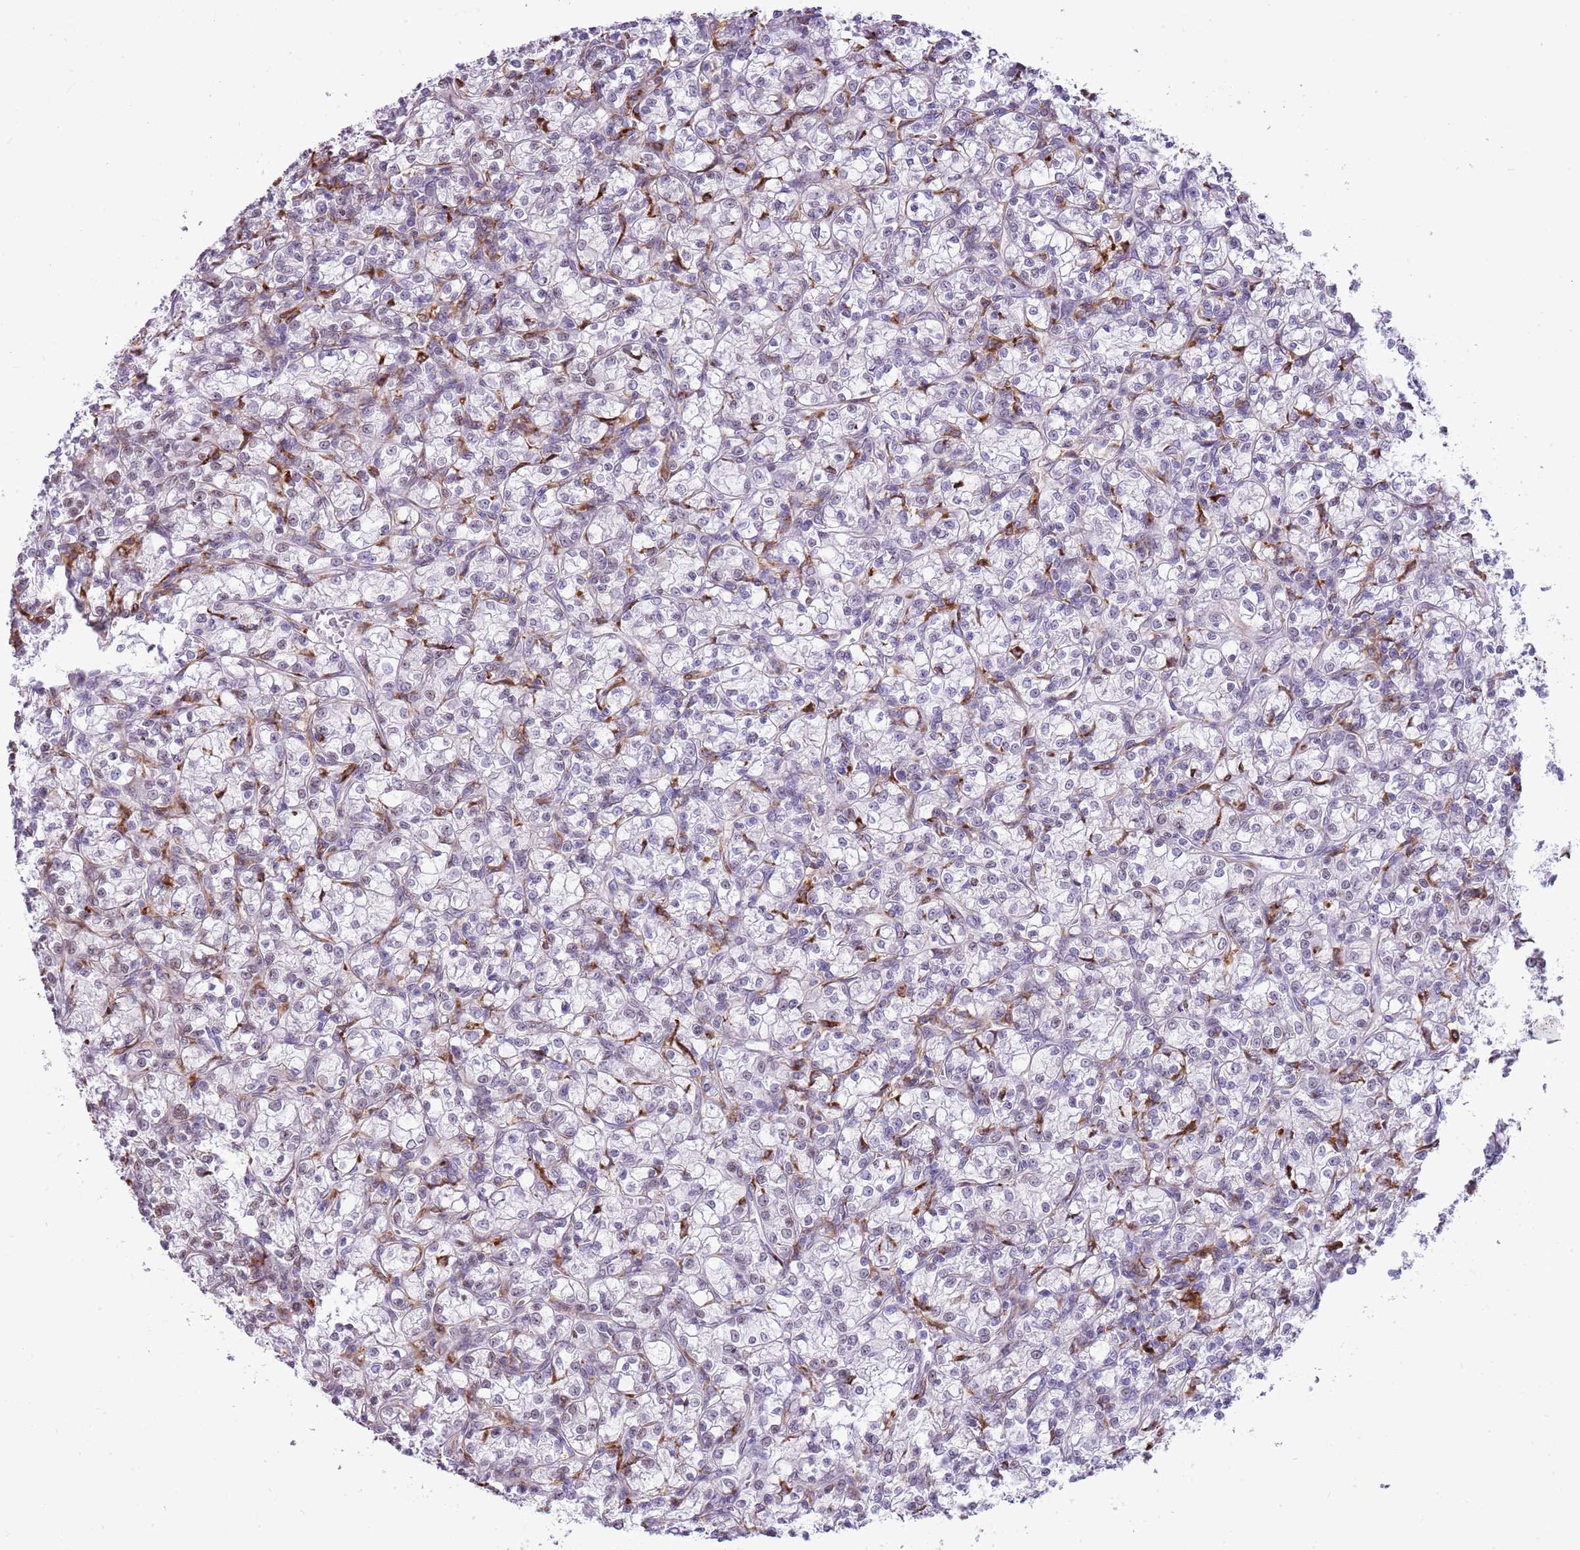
{"staining": {"intensity": "negative", "quantity": "none", "location": "none"}, "tissue": "renal cancer", "cell_type": "Tumor cells", "image_type": "cancer", "snomed": [{"axis": "morphology", "description": "Adenocarcinoma, NOS"}, {"axis": "topography", "description": "Kidney"}], "caption": "Human renal cancer stained for a protein using immunohistochemistry (IHC) exhibits no staining in tumor cells.", "gene": "DHX32", "patient": {"sex": "female", "age": 59}}